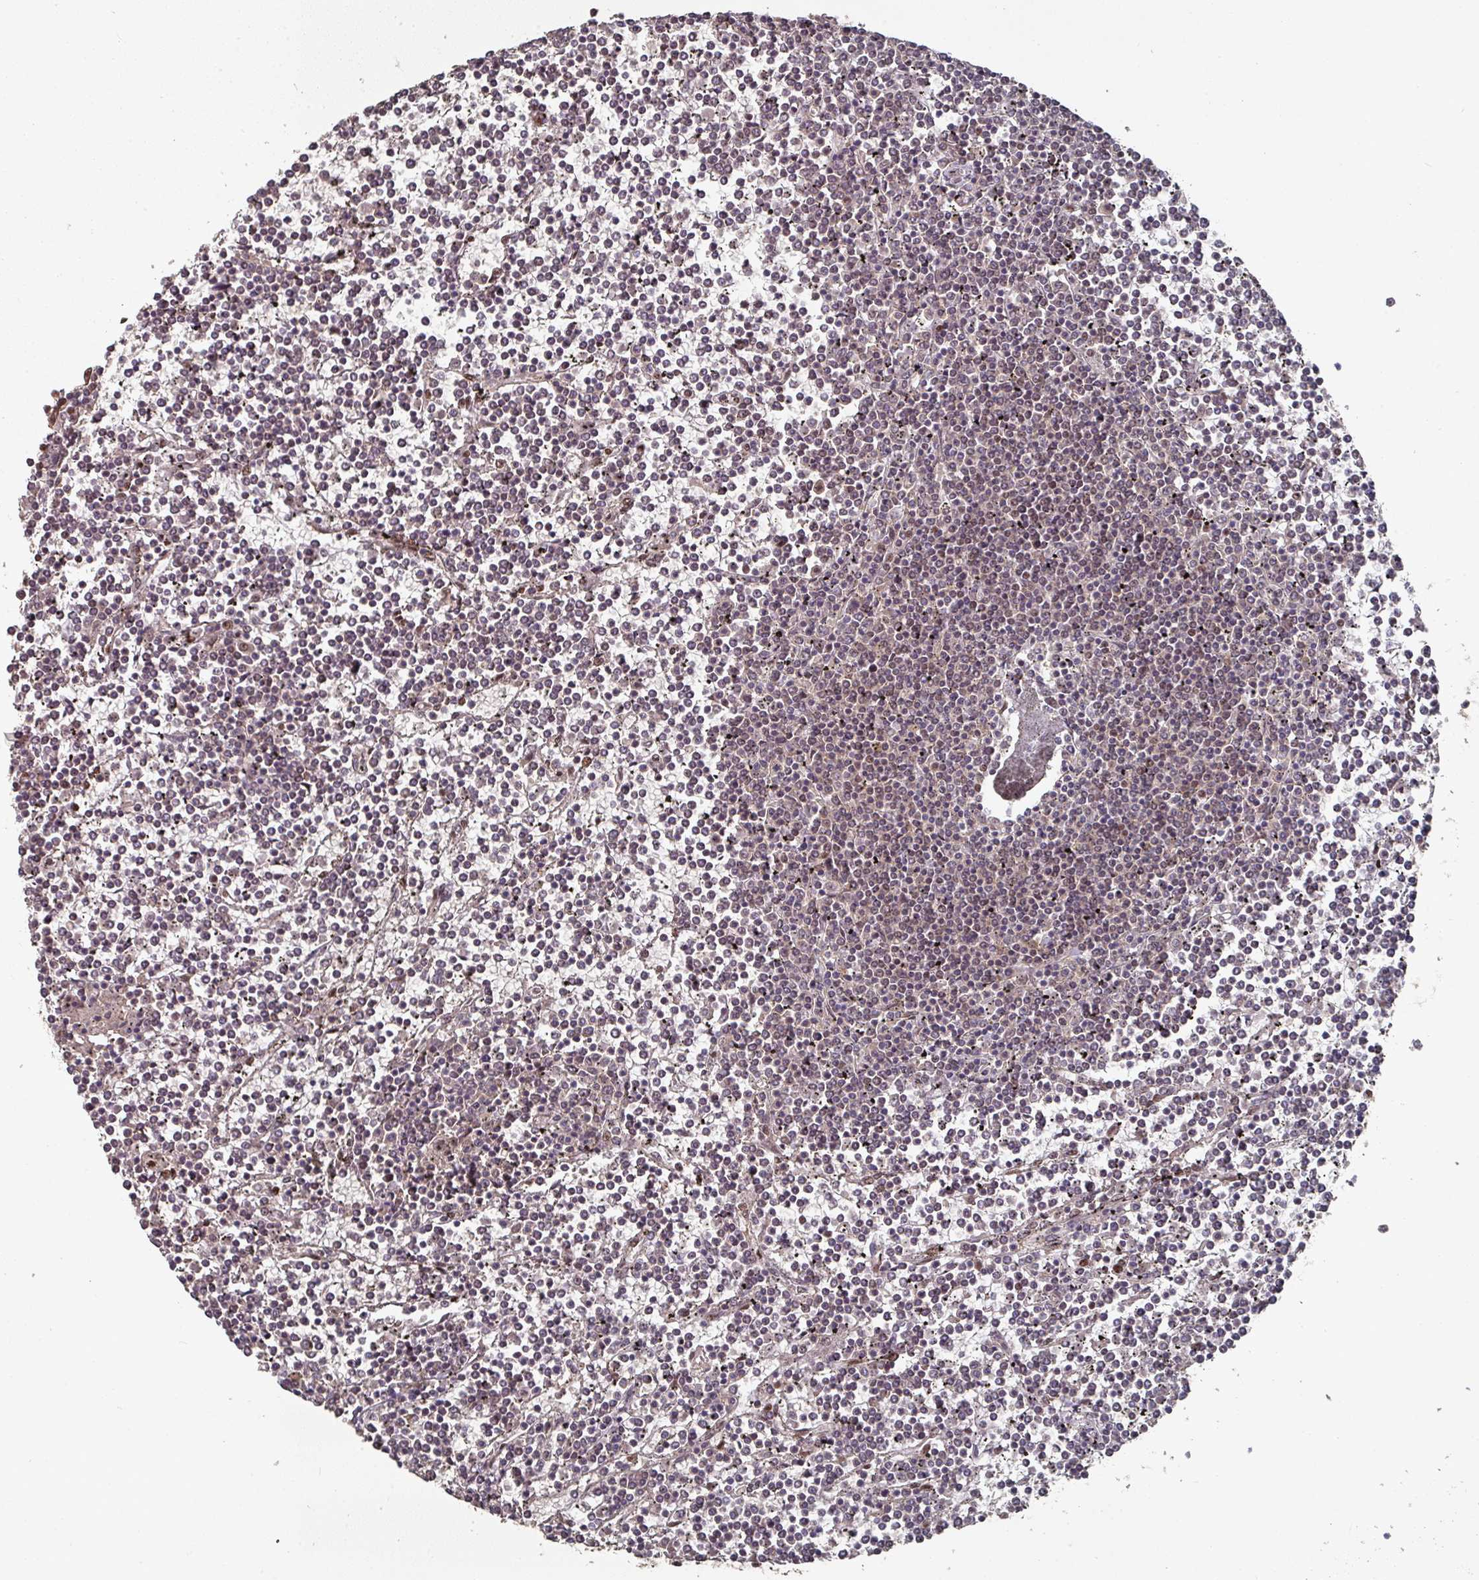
{"staining": {"intensity": "negative", "quantity": "none", "location": "none"}, "tissue": "lymphoma", "cell_type": "Tumor cells", "image_type": "cancer", "snomed": [{"axis": "morphology", "description": "Malignant lymphoma, non-Hodgkin's type, Low grade"}, {"axis": "topography", "description": "Spleen"}], "caption": "Immunohistochemistry (IHC) image of malignant lymphoma, non-Hodgkin's type (low-grade) stained for a protein (brown), which shows no expression in tumor cells.", "gene": "MEPCE", "patient": {"sex": "female", "age": 19}}